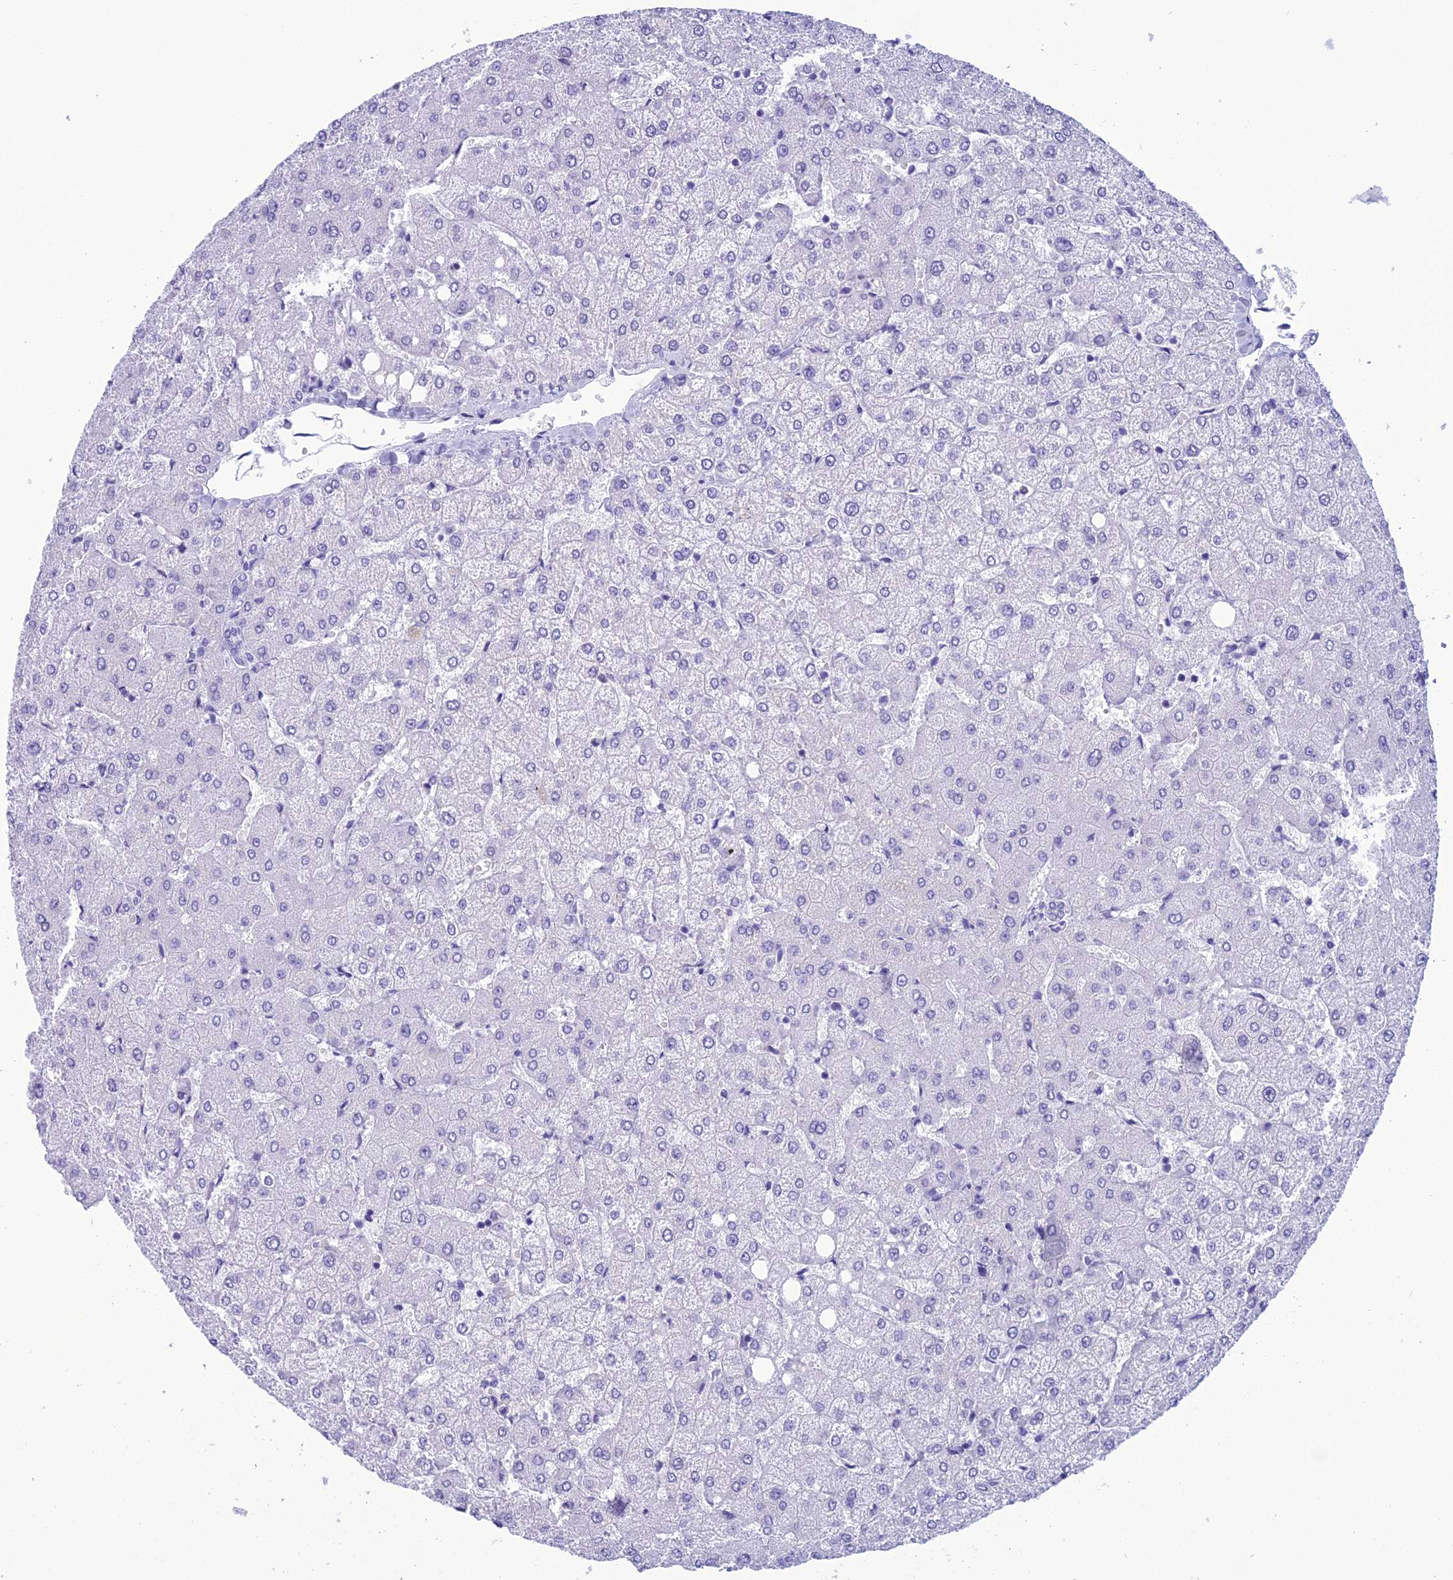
{"staining": {"intensity": "negative", "quantity": "none", "location": "none"}, "tissue": "liver", "cell_type": "Cholangiocytes", "image_type": "normal", "snomed": [{"axis": "morphology", "description": "Normal tissue, NOS"}, {"axis": "topography", "description": "Liver"}], "caption": "Immunohistochemistry of unremarkable human liver demonstrates no staining in cholangiocytes.", "gene": "TRAM1L1", "patient": {"sex": "female", "age": 54}}